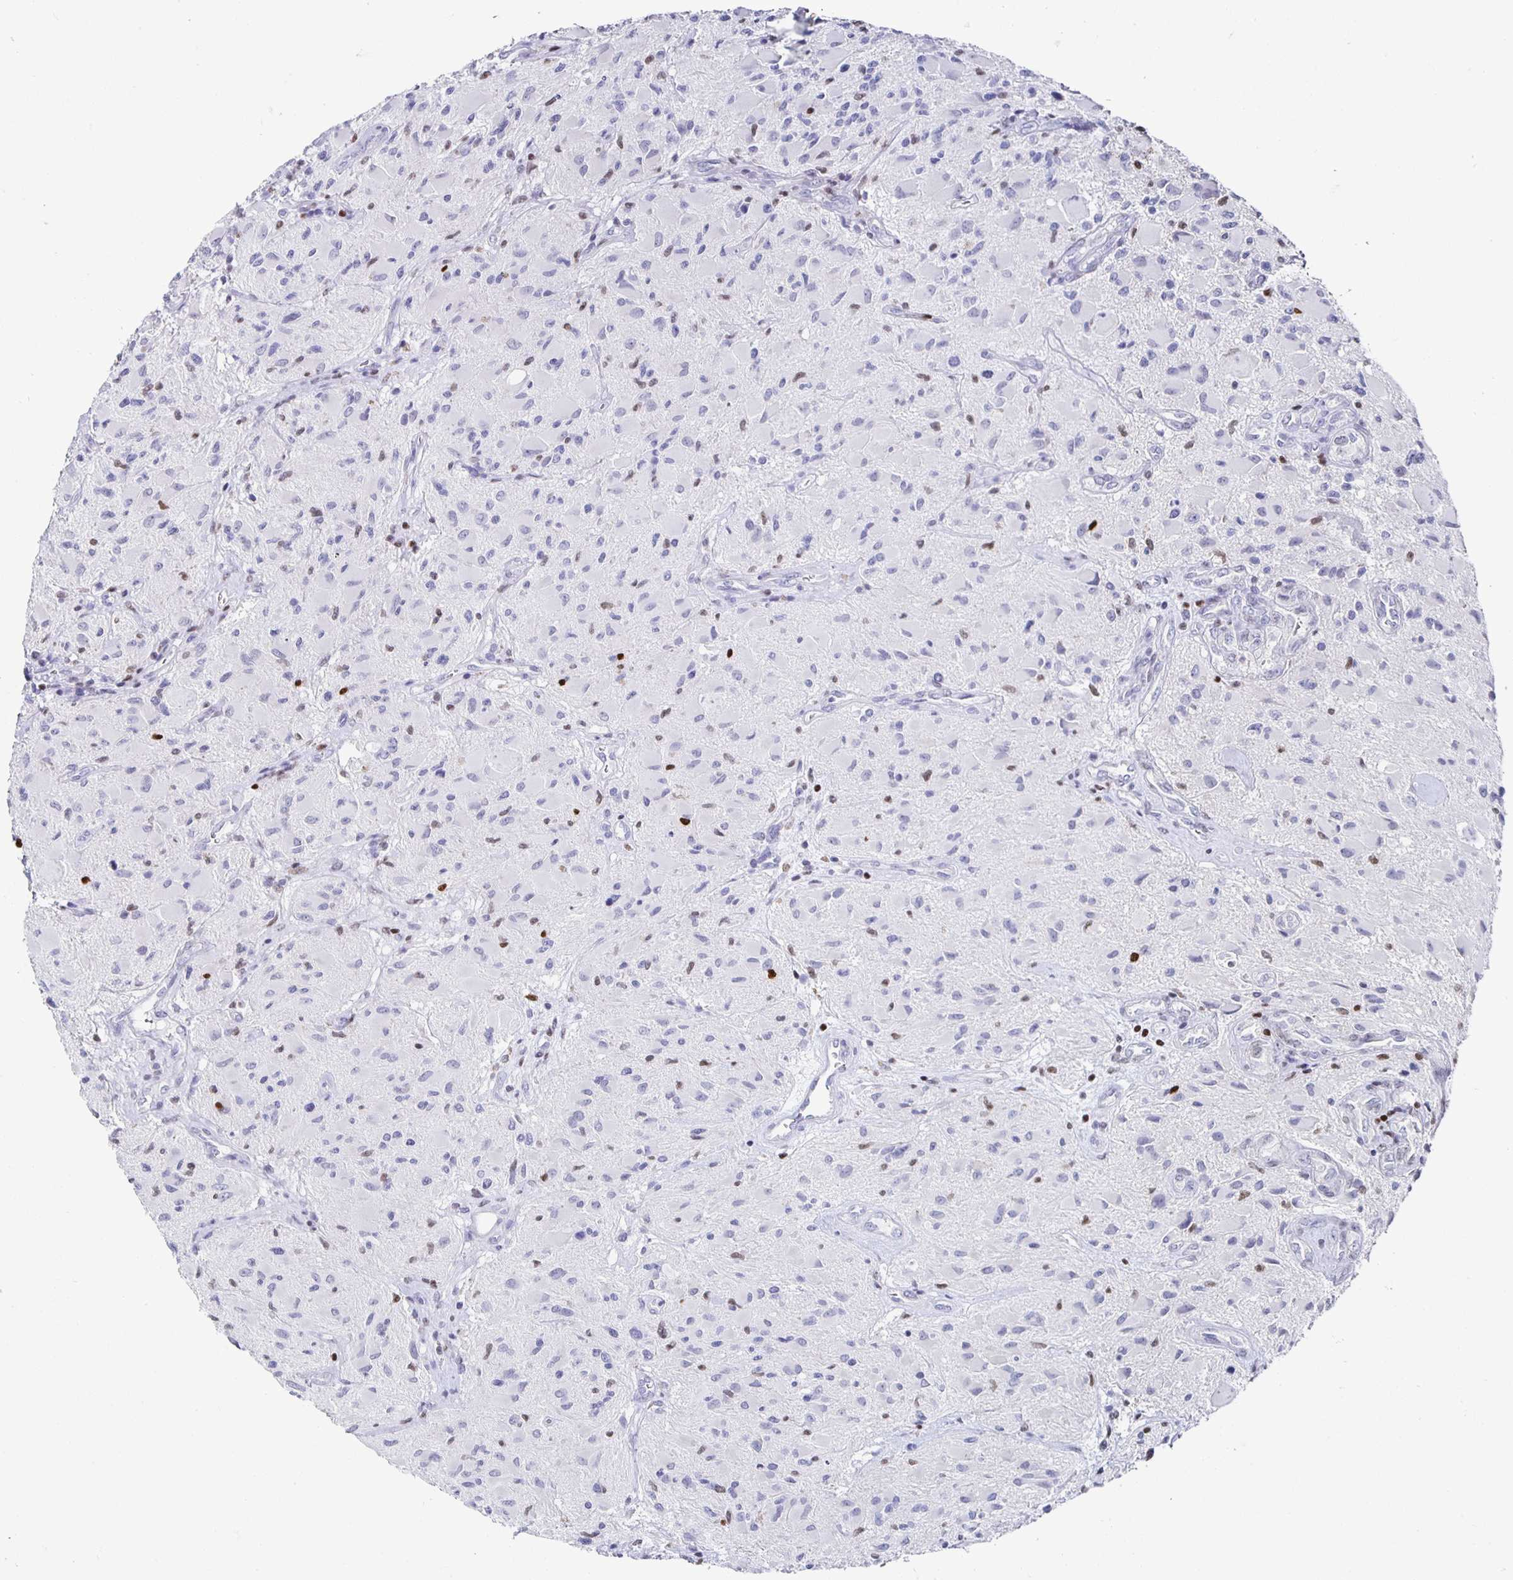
{"staining": {"intensity": "weak", "quantity": "<25%", "location": "nuclear"}, "tissue": "glioma", "cell_type": "Tumor cells", "image_type": "cancer", "snomed": [{"axis": "morphology", "description": "Glioma, malignant, High grade"}, {"axis": "topography", "description": "Brain"}], "caption": "Tumor cells show no significant positivity in glioma. (Stains: DAB immunohistochemistry with hematoxylin counter stain, Microscopy: brightfield microscopy at high magnification).", "gene": "RUNX2", "patient": {"sex": "female", "age": 65}}